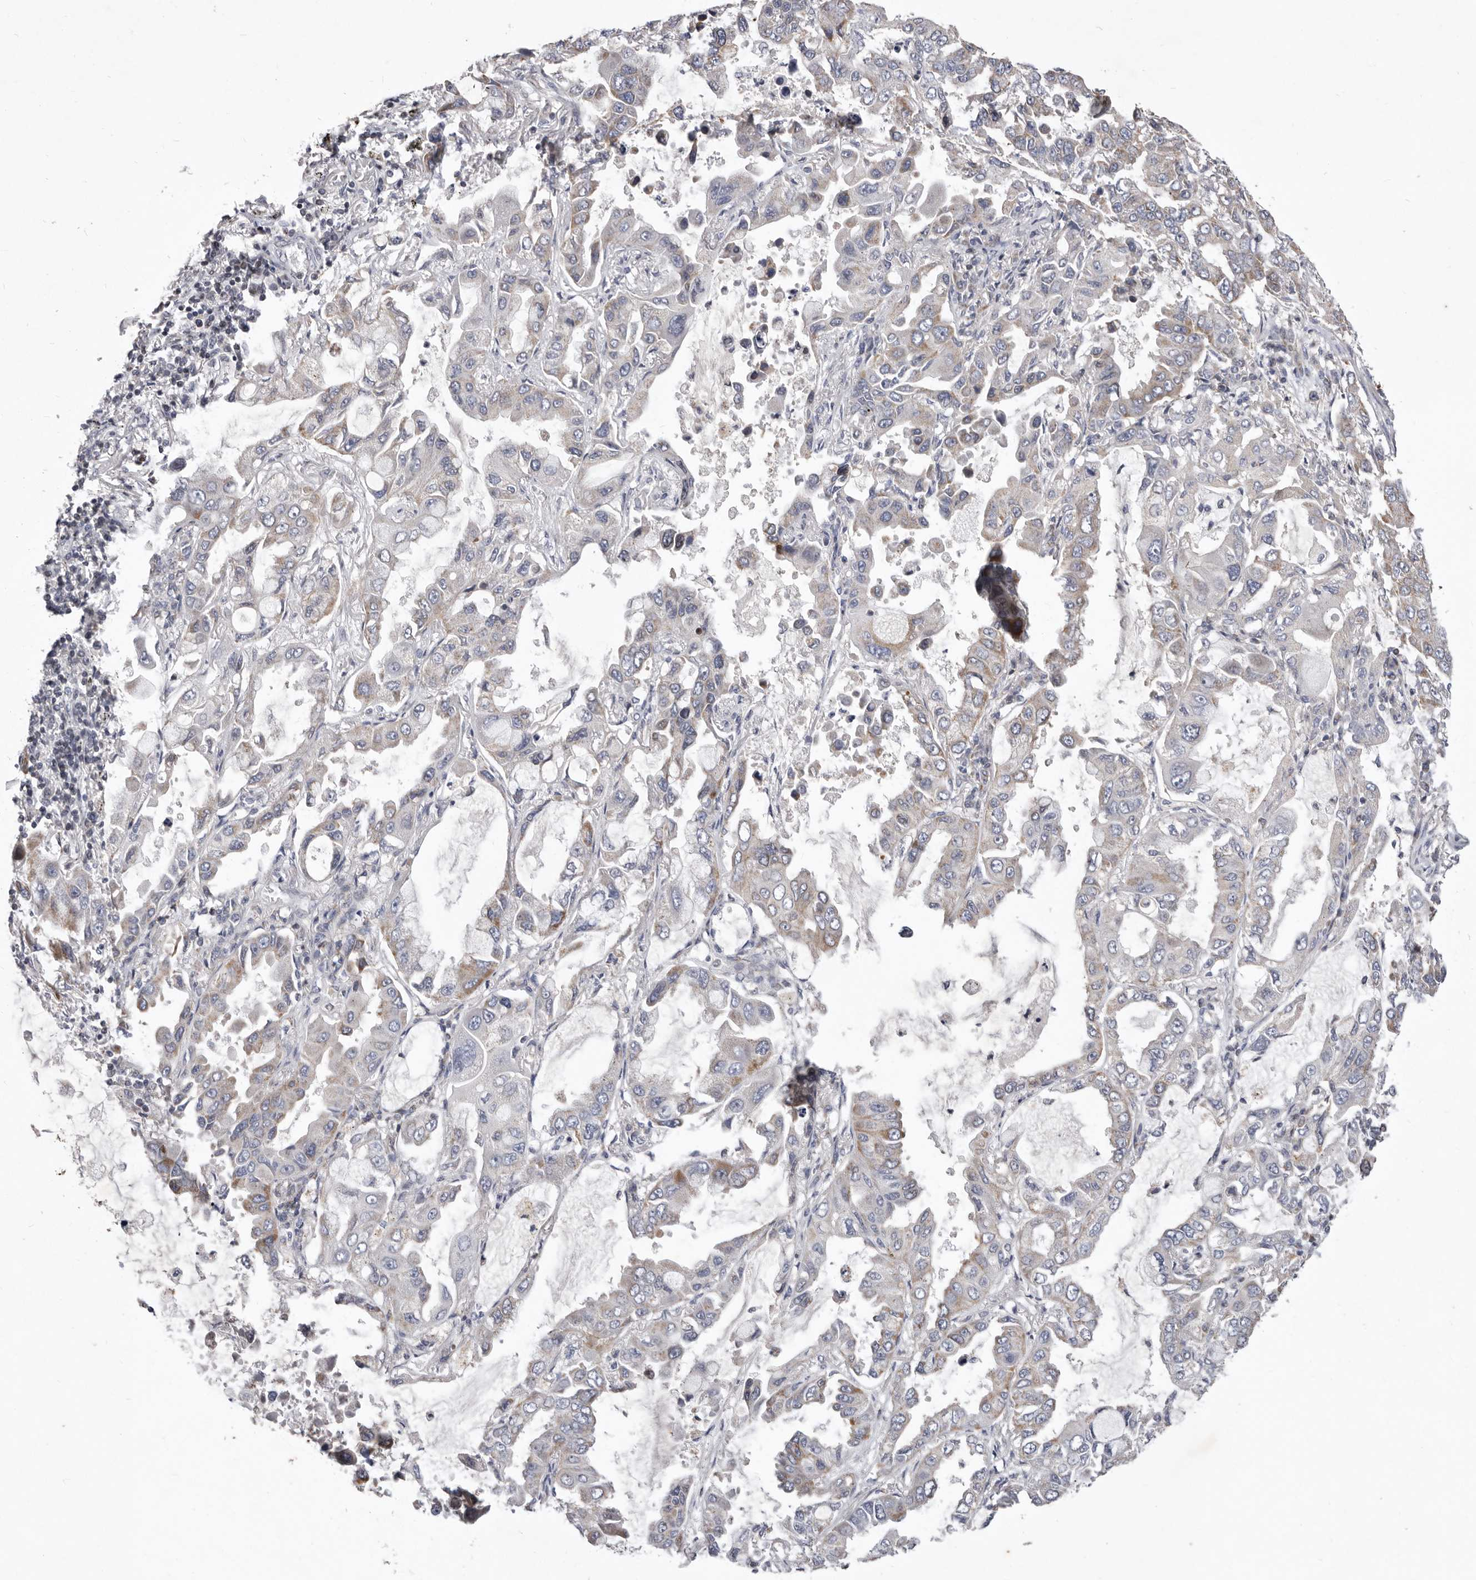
{"staining": {"intensity": "moderate", "quantity": "<25%", "location": "cytoplasmic/membranous"}, "tissue": "lung cancer", "cell_type": "Tumor cells", "image_type": "cancer", "snomed": [{"axis": "morphology", "description": "Adenocarcinoma, NOS"}, {"axis": "topography", "description": "Lung"}], "caption": "Immunohistochemistry (DAB) staining of human lung cancer reveals moderate cytoplasmic/membranous protein staining in approximately <25% of tumor cells. (DAB IHC with brightfield microscopy, high magnification).", "gene": "TIMM17B", "patient": {"sex": "male", "age": 64}}